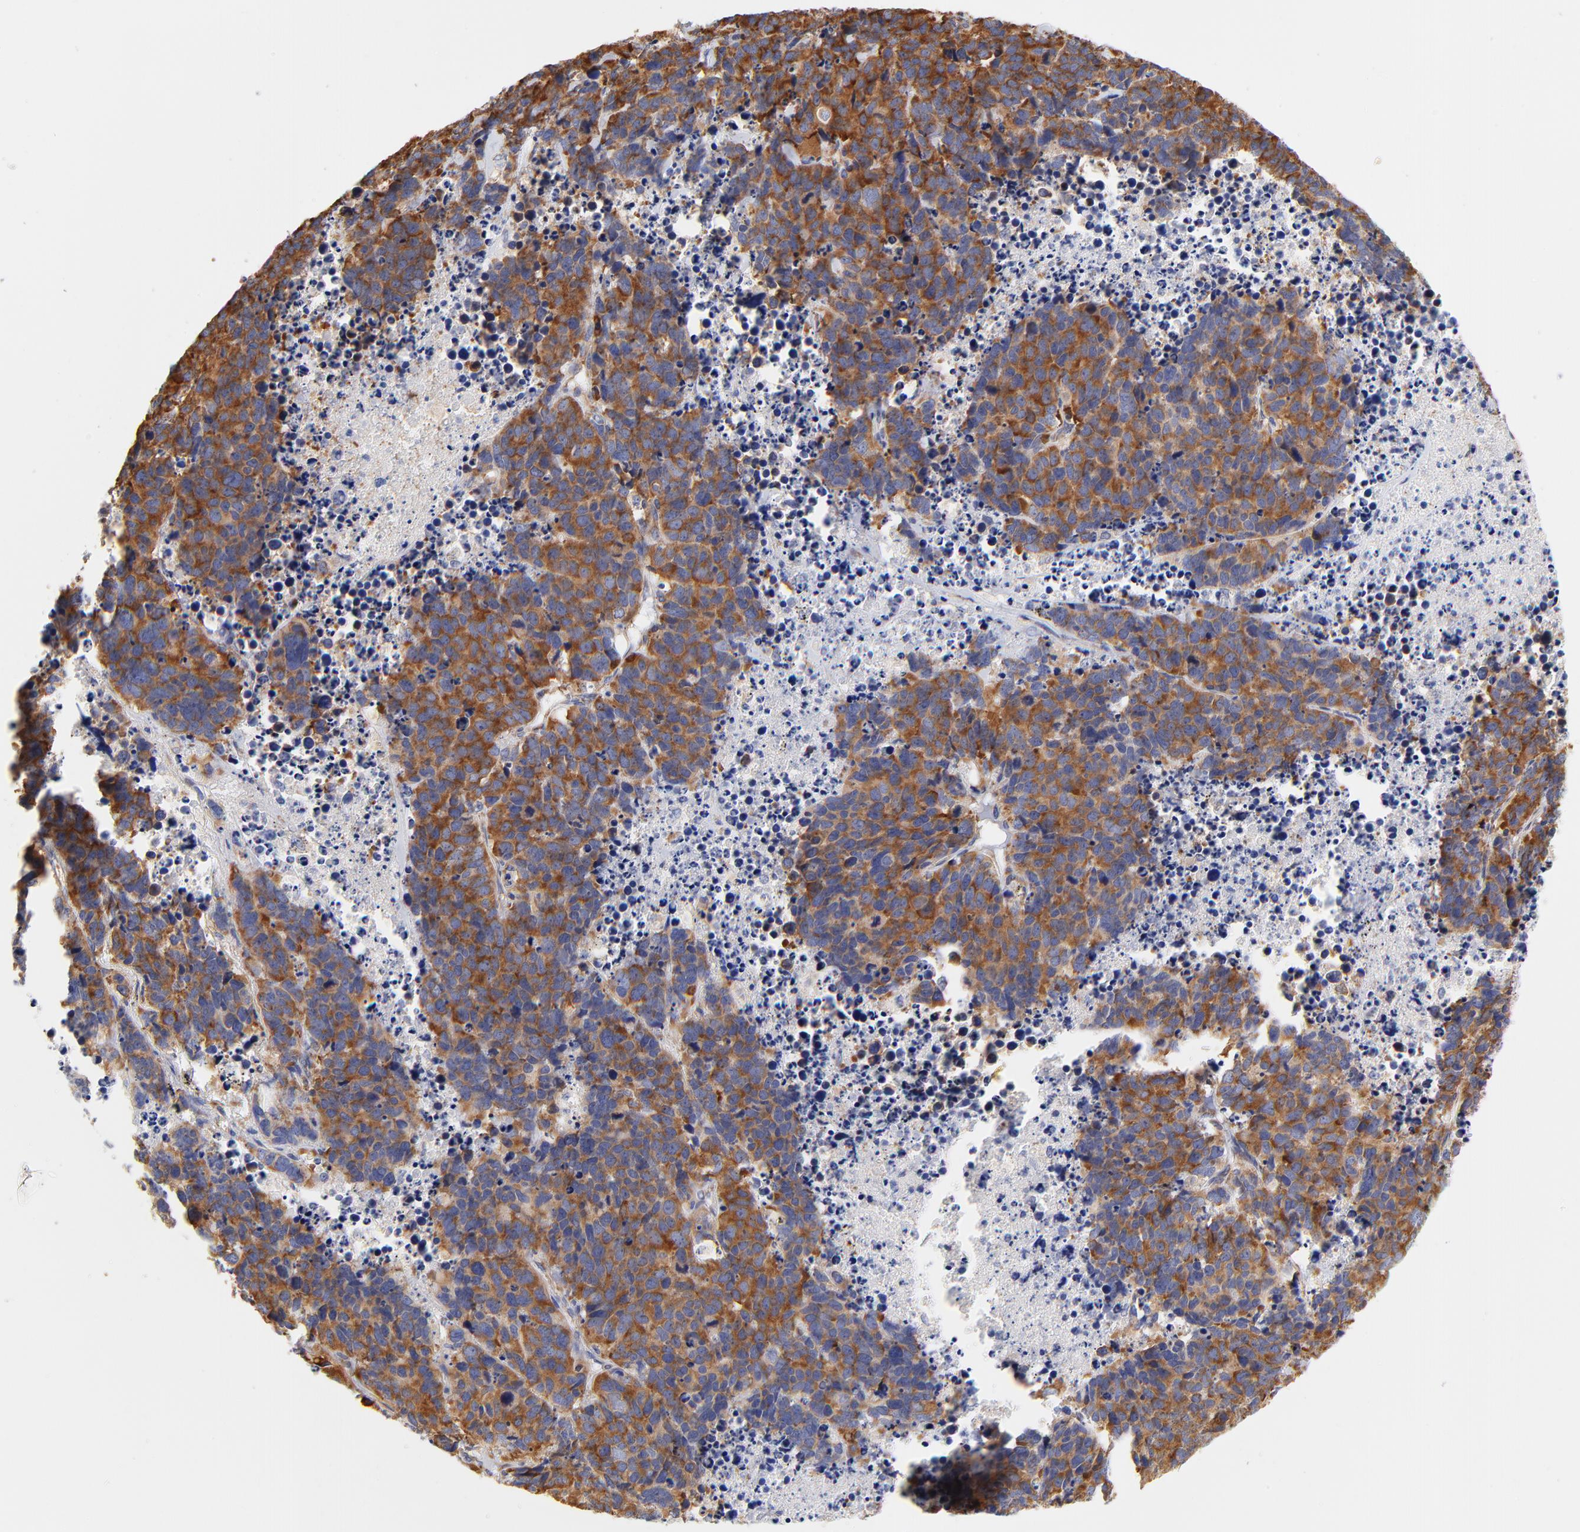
{"staining": {"intensity": "strong", "quantity": ">75%", "location": "cytoplasmic/membranous"}, "tissue": "lung cancer", "cell_type": "Tumor cells", "image_type": "cancer", "snomed": [{"axis": "morphology", "description": "Carcinoid, malignant, NOS"}, {"axis": "topography", "description": "Lung"}], "caption": "Strong cytoplasmic/membranous staining for a protein is appreciated in approximately >75% of tumor cells of lung cancer using immunohistochemistry.", "gene": "RPL27", "patient": {"sex": "male", "age": 60}}